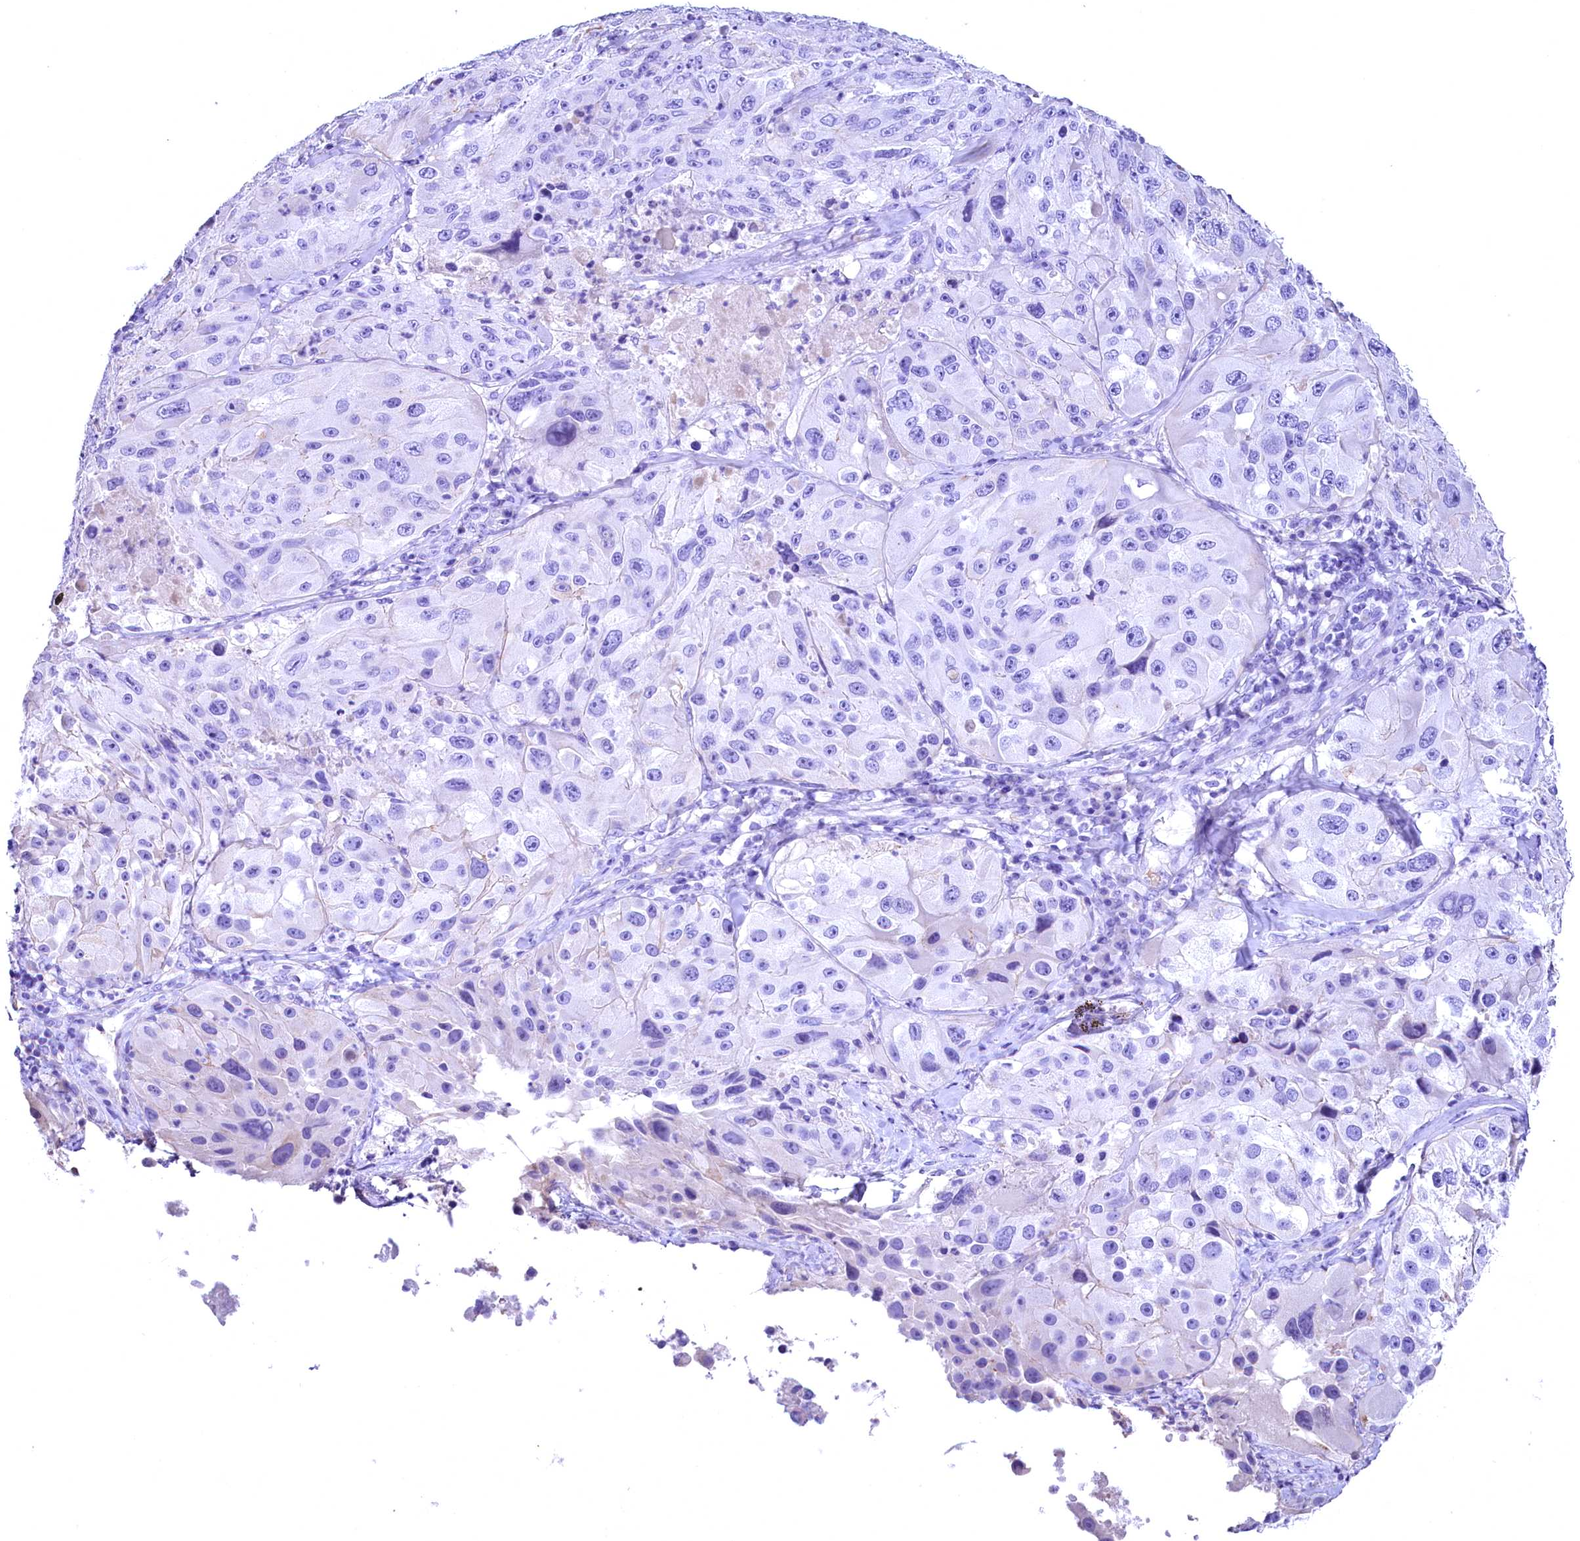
{"staining": {"intensity": "negative", "quantity": "none", "location": "none"}, "tissue": "melanoma", "cell_type": "Tumor cells", "image_type": "cancer", "snomed": [{"axis": "morphology", "description": "Malignant melanoma, Metastatic site"}, {"axis": "topography", "description": "Lymph node"}], "caption": "DAB (3,3'-diaminobenzidine) immunohistochemical staining of malignant melanoma (metastatic site) demonstrates no significant expression in tumor cells.", "gene": "SKIDA1", "patient": {"sex": "male", "age": 62}}